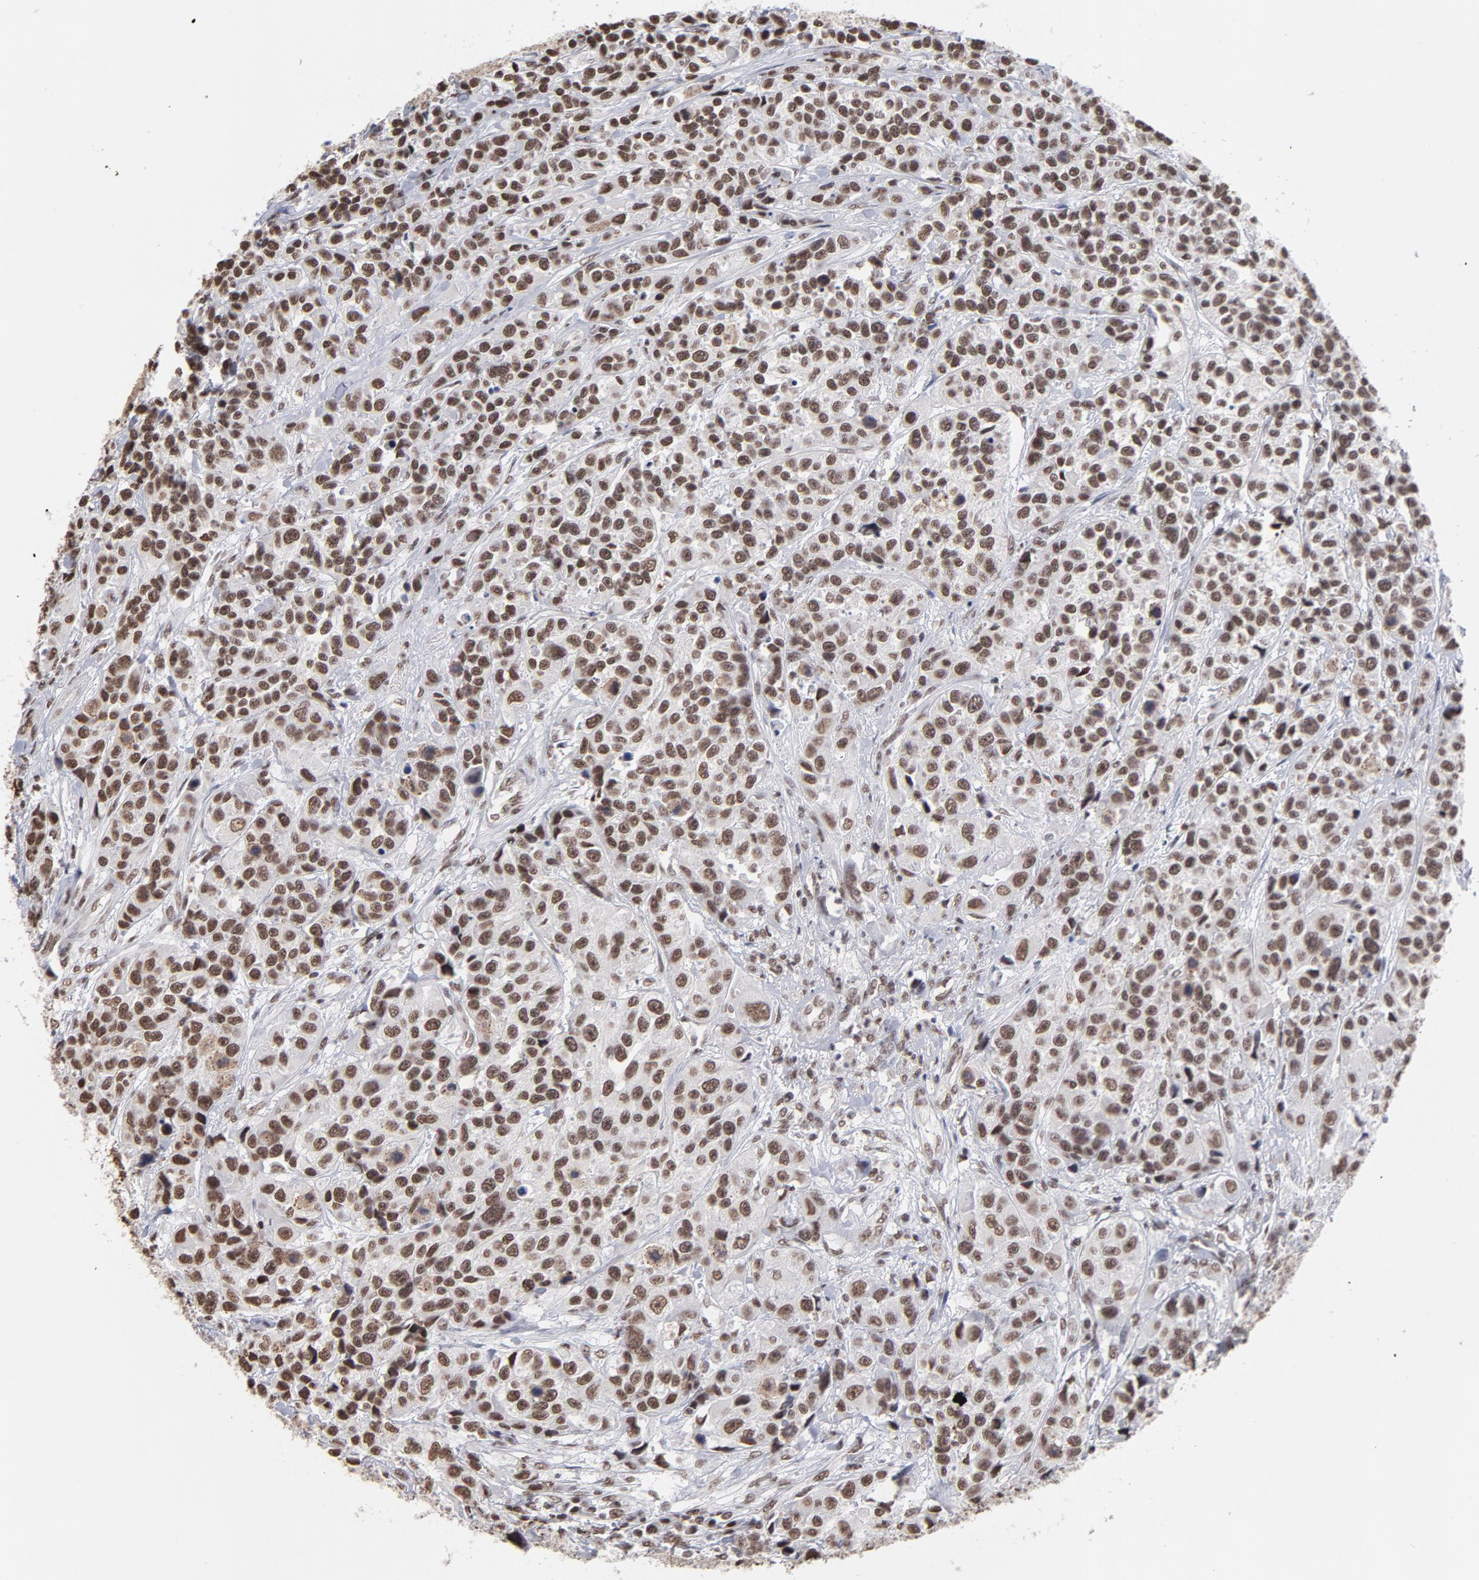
{"staining": {"intensity": "strong", "quantity": ">75%", "location": "nuclear"}, "tissue": "urothelial cancer", "cell_type": "Tumor cells", "image_type": "cancer", "snomed": [{"axis": "morphology", "description": "Urothelial carcinoma, High grade"}, {"axis": "topography", "description": "Urinary bladder"}], "caption": "Tumor cells show high levels of strong nuclear expression in approximately >75% of cells in urothelial cancer.", "gene": "ZNF3", "patient": {"sex": "female", "age": 81}}